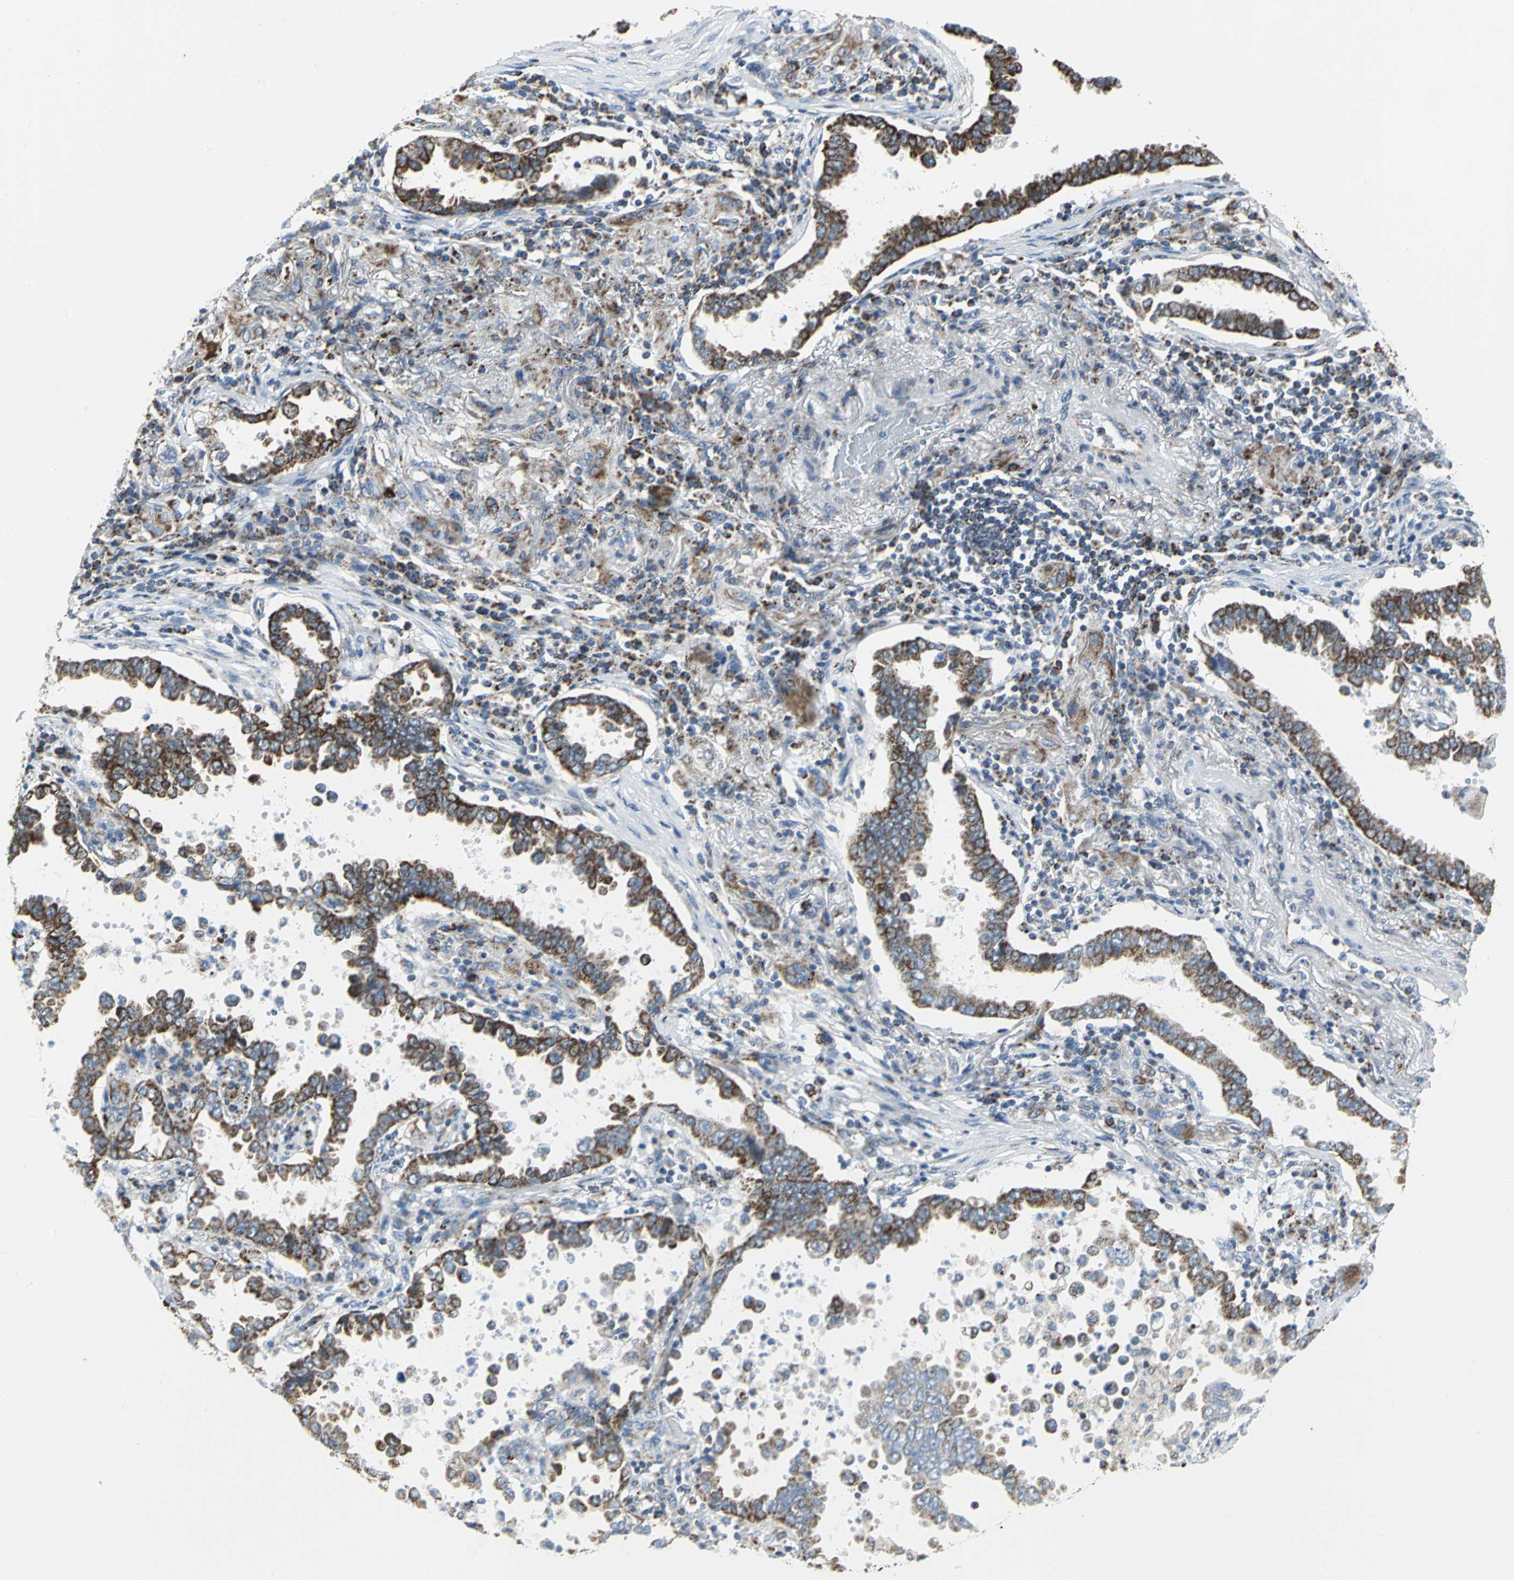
{"staining": {"intensity": "moderate", "quantity": "25%-75%", "location": "cytoplasmic/membranous"}, "tissue": "lung cancer", "cell_type": "Tumor cells", "image_type": "cancer", "snomed": [{"axis": "morphology", "description": "Normal tissue, NOS"}, {"axis": "morphology", "description": "Inflammation, NOS"}, {"axis": "morphology", "description": "Adenocarcinoma, NOS"}, {"axis": "topography", "description": "Lung"}], "caption": "Protein staining exhibits moderate cytoplasmic/membranous positivity in about 25%-75% of tumor cells in lung cancer (adenocarcinoma).", "gene": "NTRK1", "patient": {"sex": "female", "age": 64}}